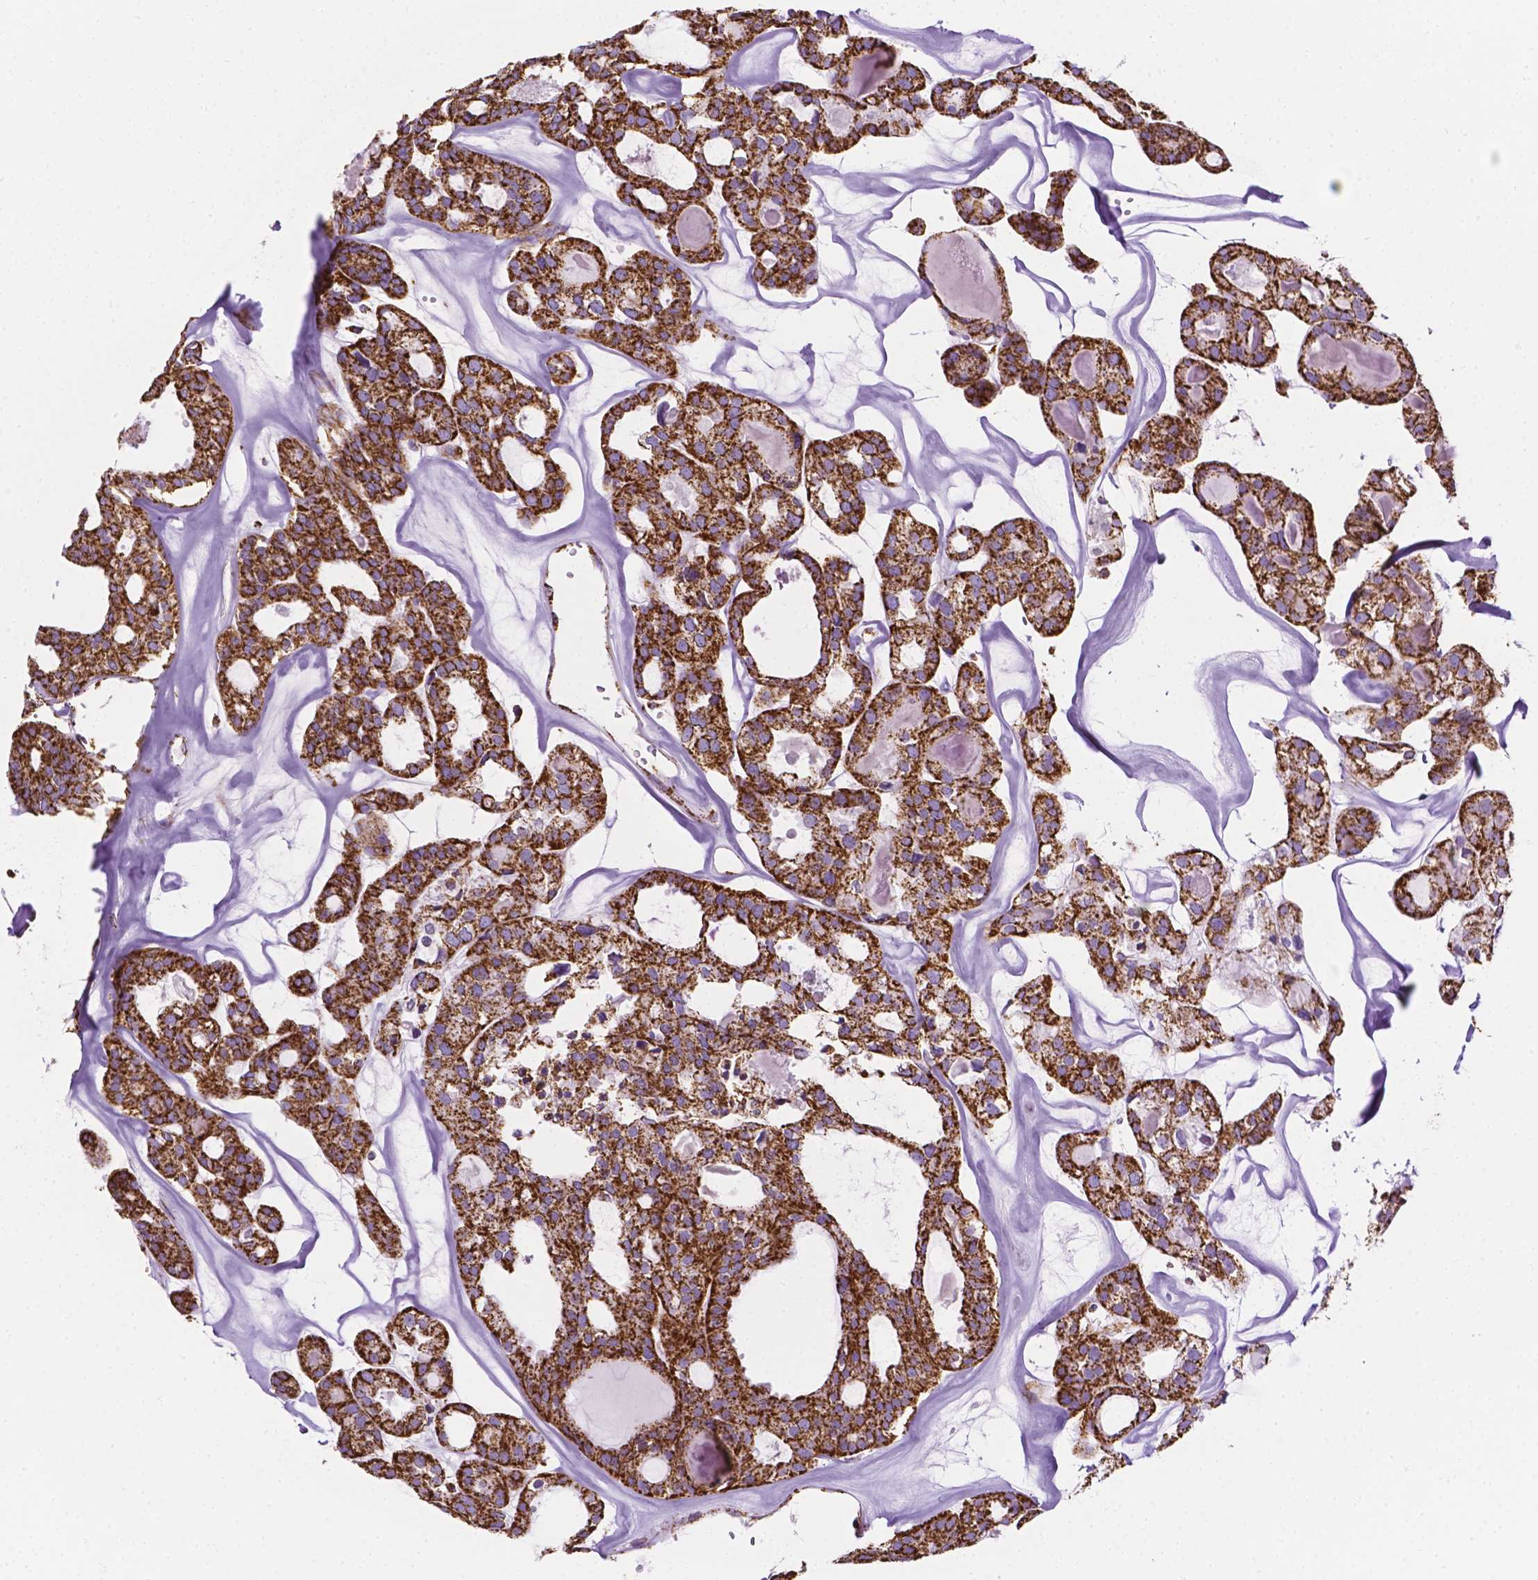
{"staining": {"intensity": "strong", "quantity": ">75%", "location": "cytoplasmic/membranous"}, "tissue": "thyroid cancer", "cell_type": "Tumor cells", "image_type": "cancer", "snomed": [{"axis": "morphology", "description": "Follicular adenoma carcinoma, NOS"}, {"axis": "topography", "description": "Thyroid gland"}], "caption": "Strong cytoplasmic/membranous protein expression is identified in approximately >75% of tumor cells in thyroid cancer.", "gene": "RMDN3", "patient": {"sex": "male", "age": 75}}